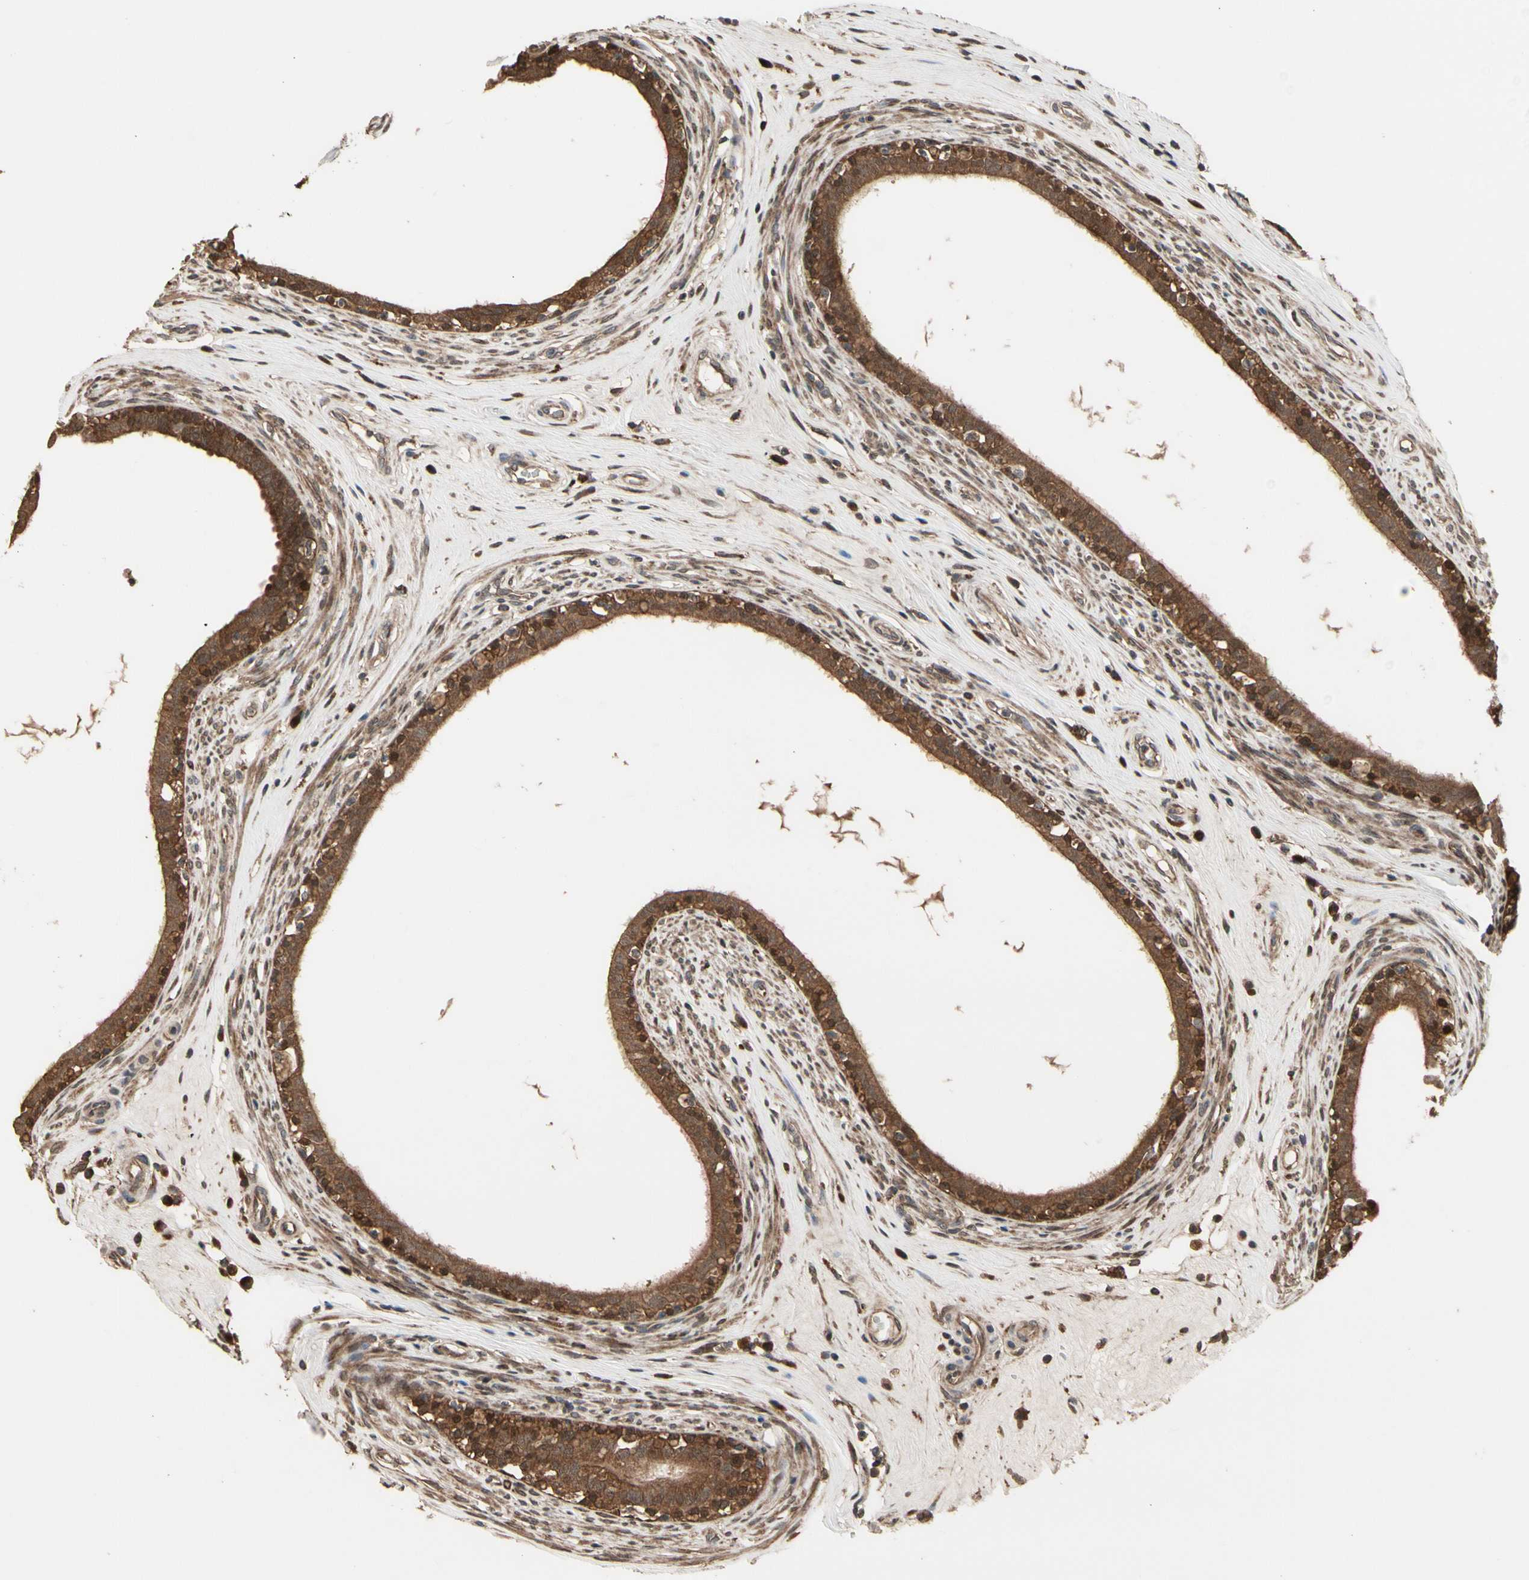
{"staining": {"intensity": "moderate", "quantity": "25%-75%", "location": "cytoplasmic/membranous,nuclear"}, "tissue": "epididymis", "cell_type": "Glandular cells", "image_type": "normal", "snomed": [{"axis": "morphology", "description": "Normal tissue, NOS"}, {"axis": "morphology", "description": "Inflammation, NOS"}, {"axis": "topography", "description": "Epididymis"}], "caption": "Protein staining displays moderate cytoplasmic/membranous,nuclear expression in approximately 25%-75% of glandular cells in normal epididymis.", "gene": "CSF1R", "patient": {"sex": "male", "age": 84}}